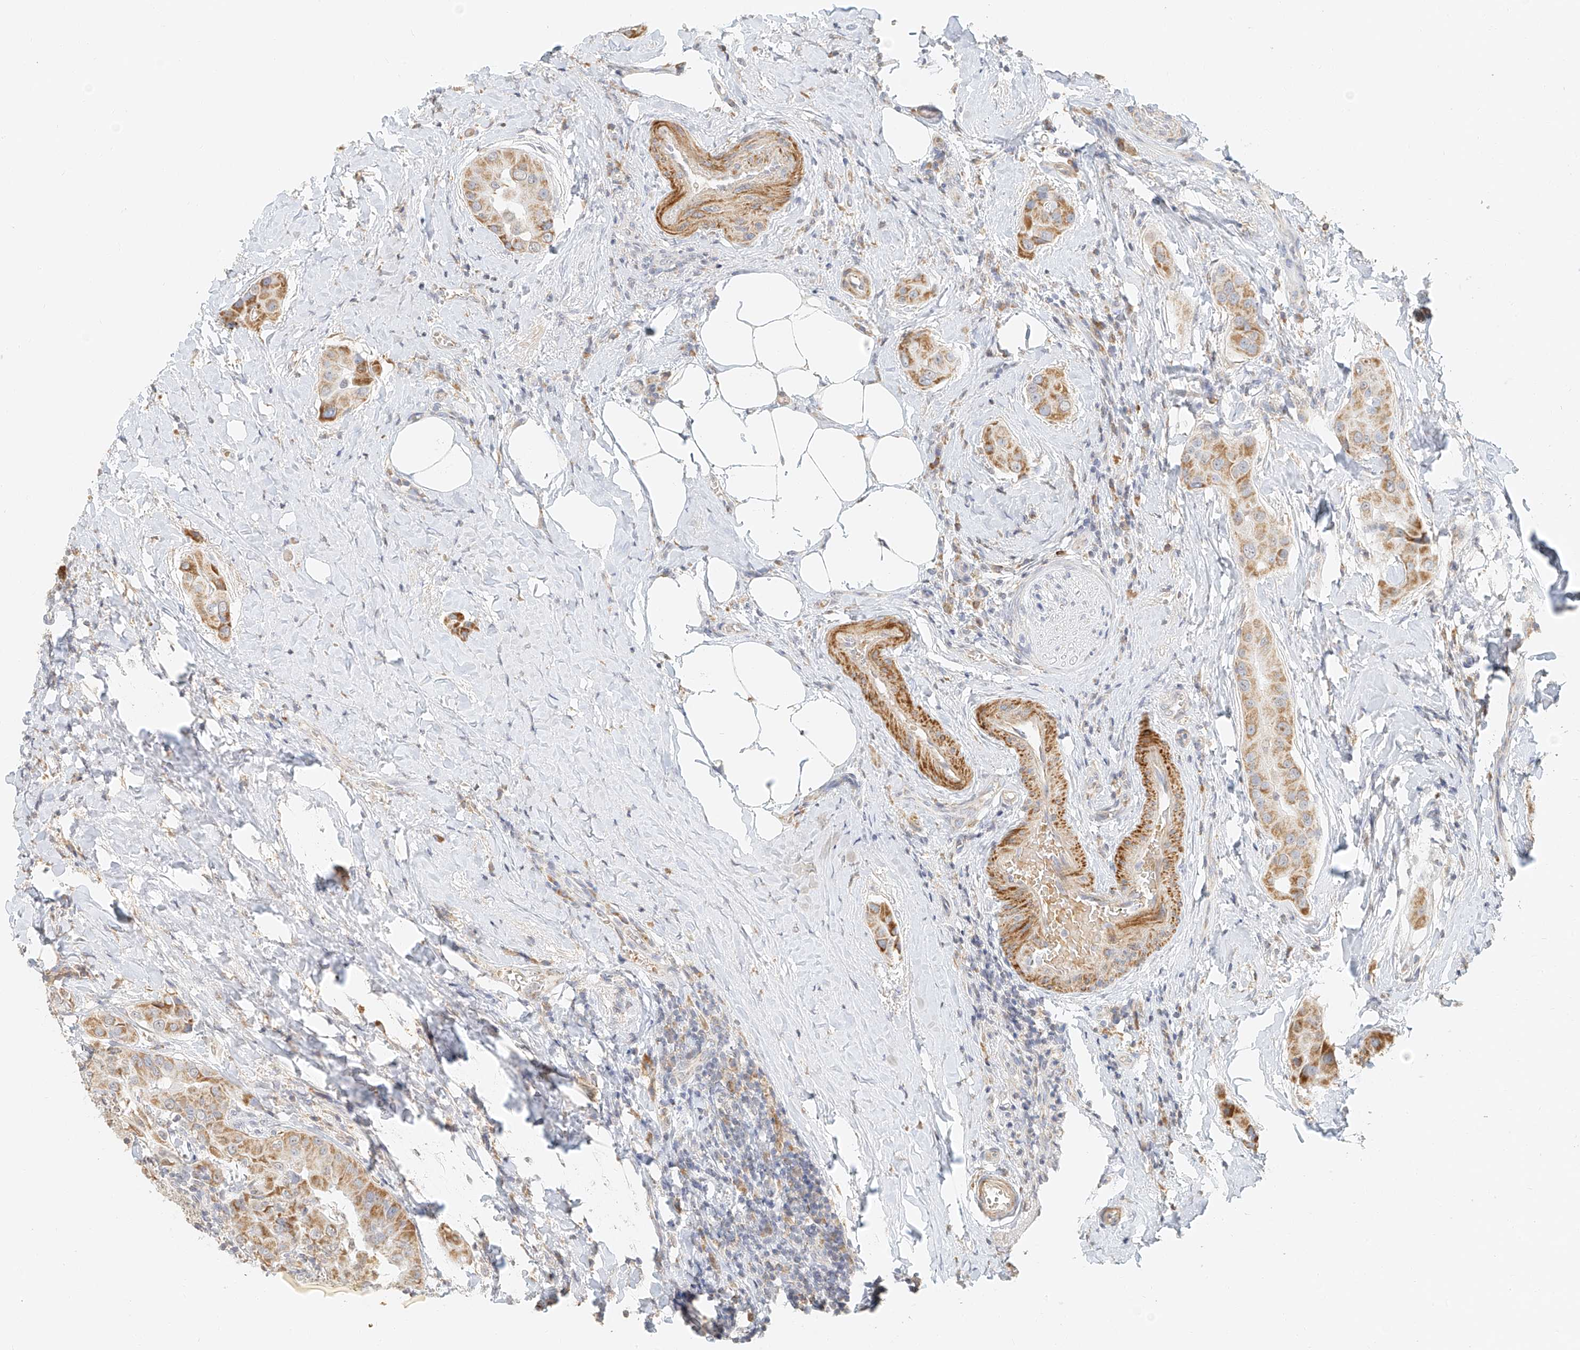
{"staining": {"intensity": "moderate", "quantity": ">75%", "location": "cytoplasmic/membranous"}, "tissue": "thyroid cancer", "cell_type": "Tumor cells", "image_type": "cancer", "snomed": [{"axis": "morphology", "description": "Papillary adenocarcinoma, NOS"}, {"axis": "topography", "description": "Thyroid gland"}], "caption": "Moderate cytoplasmic/membranous expression for a protein is identified in about >75% of tumor cells of thyroid cancer using IHC.", "gene": "CXorf58", "patient": {"sex": "male", "age": 33}}